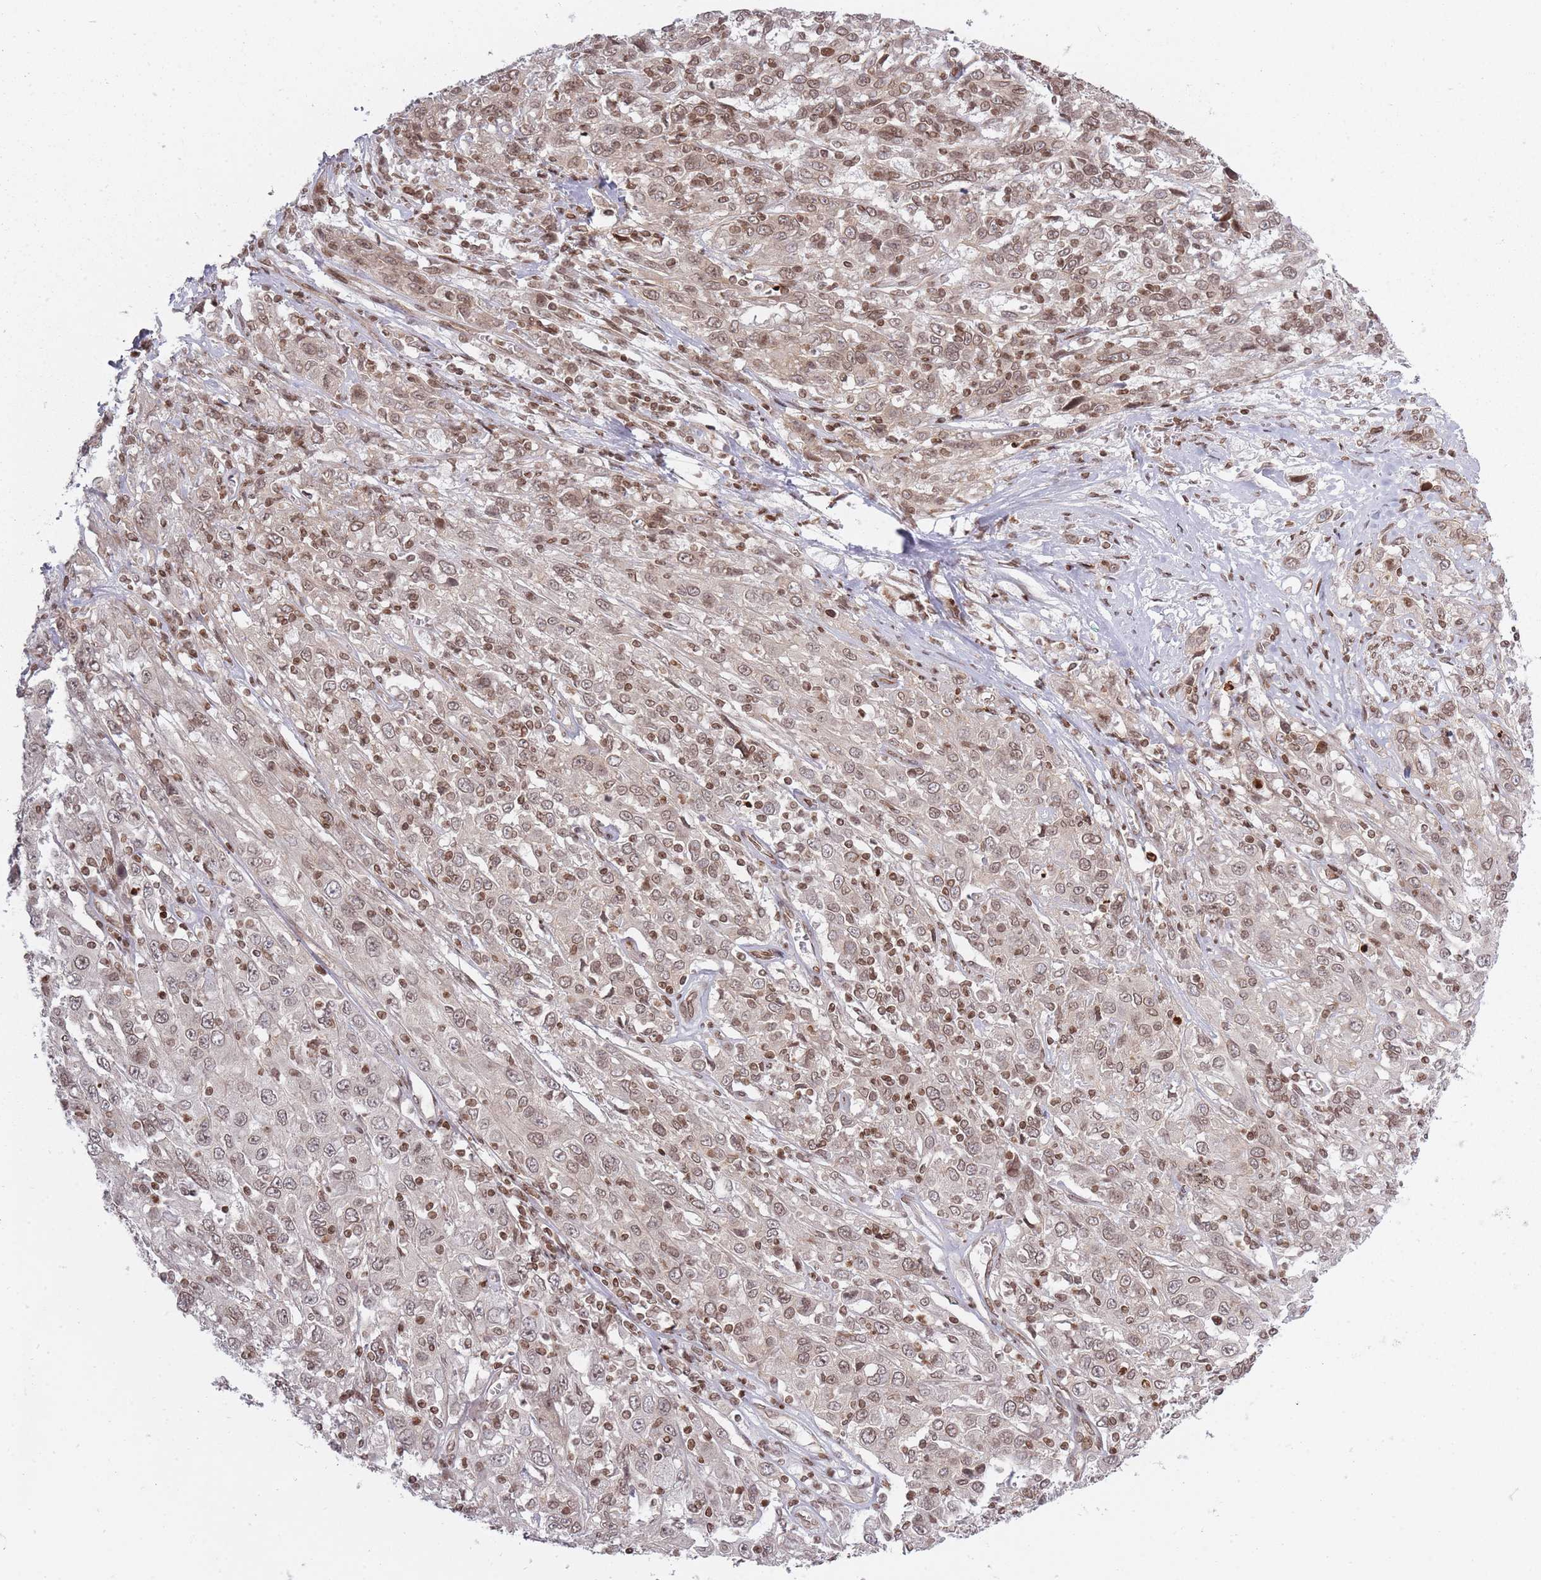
{"staining": {"intensity": "weak", "quantity": "25%-75%", "location": "cytoplasmic/membranous,nuclear"}, "tissue": "cervical cancer", "cell_type": "Tumor cells", "image_type": "cancer", "snomed": [{"axis": "morphology", "description": "Squamous cell carcinoma, NOS"}, {"axis": "topography", "description": "Cervix"}], "caption": "There is low levels of weak cytoplasmic/membranous and nuclear expression in tumor cells of cervical cancer (squamous cell carcinoma), as demonstrated by immunohistochemical staining (brown color).", "gene": "TMC6", "patient": {"sex": "female", "age": 46}}